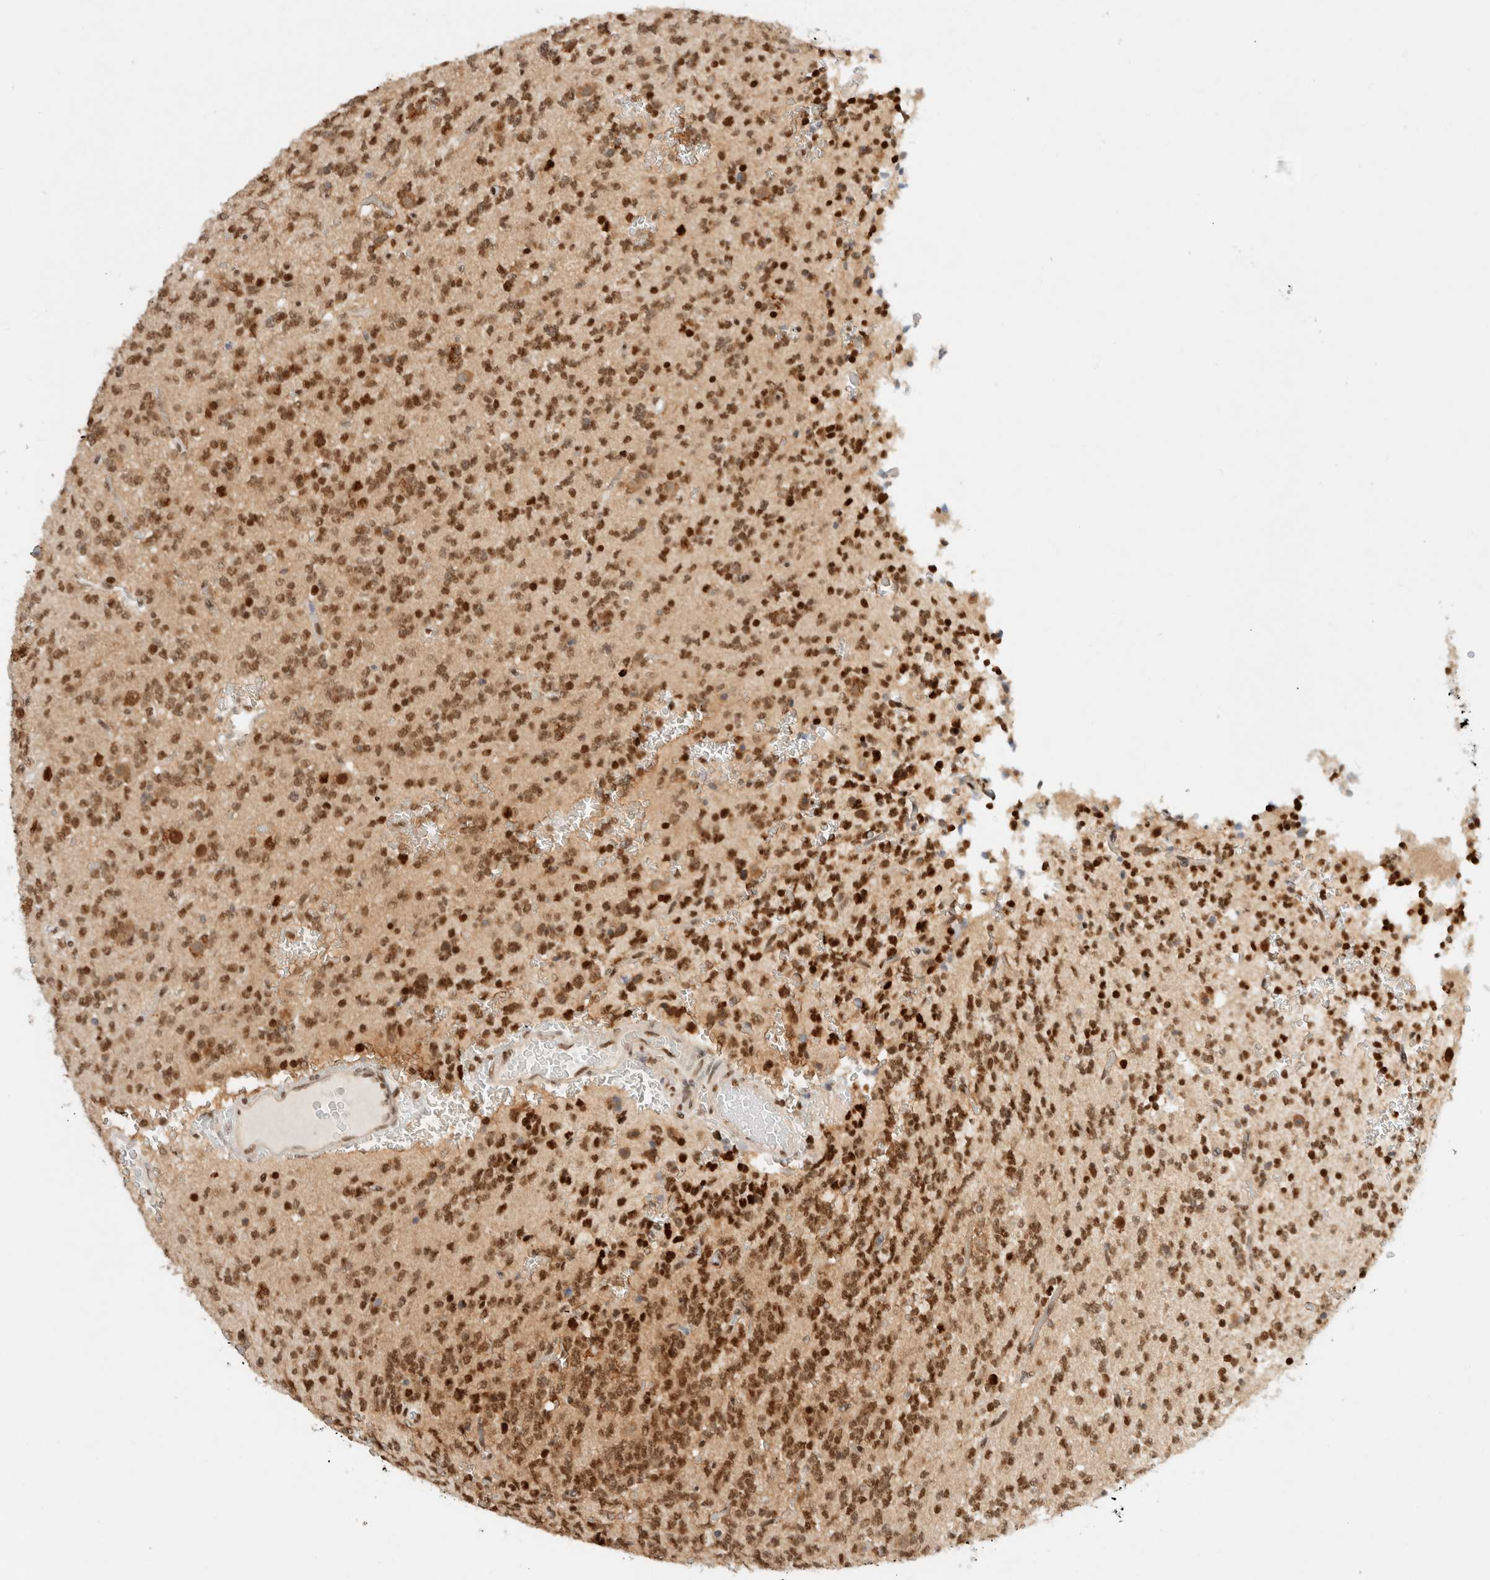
{"staining": {"intensity": "strong", "quantity": ">75%", "location": "nuclear"}, "tissue": "glioma", "cell_type": "Tumor cells", "image_type": "cancer", "snomed": [{"axis": "morphology", "description": "Glioma, malignant, Low grade"}, {"axis": "topography", "description": "Brain"}], "caption": "Immunohistochemistry (IHC) (DAB) staining of human glioma exhibits strong nuclear protein positivity in approximately >75% of tumor cells.", "gene": "GTF2I", "patient": {"sex": "male", "age": 38}}